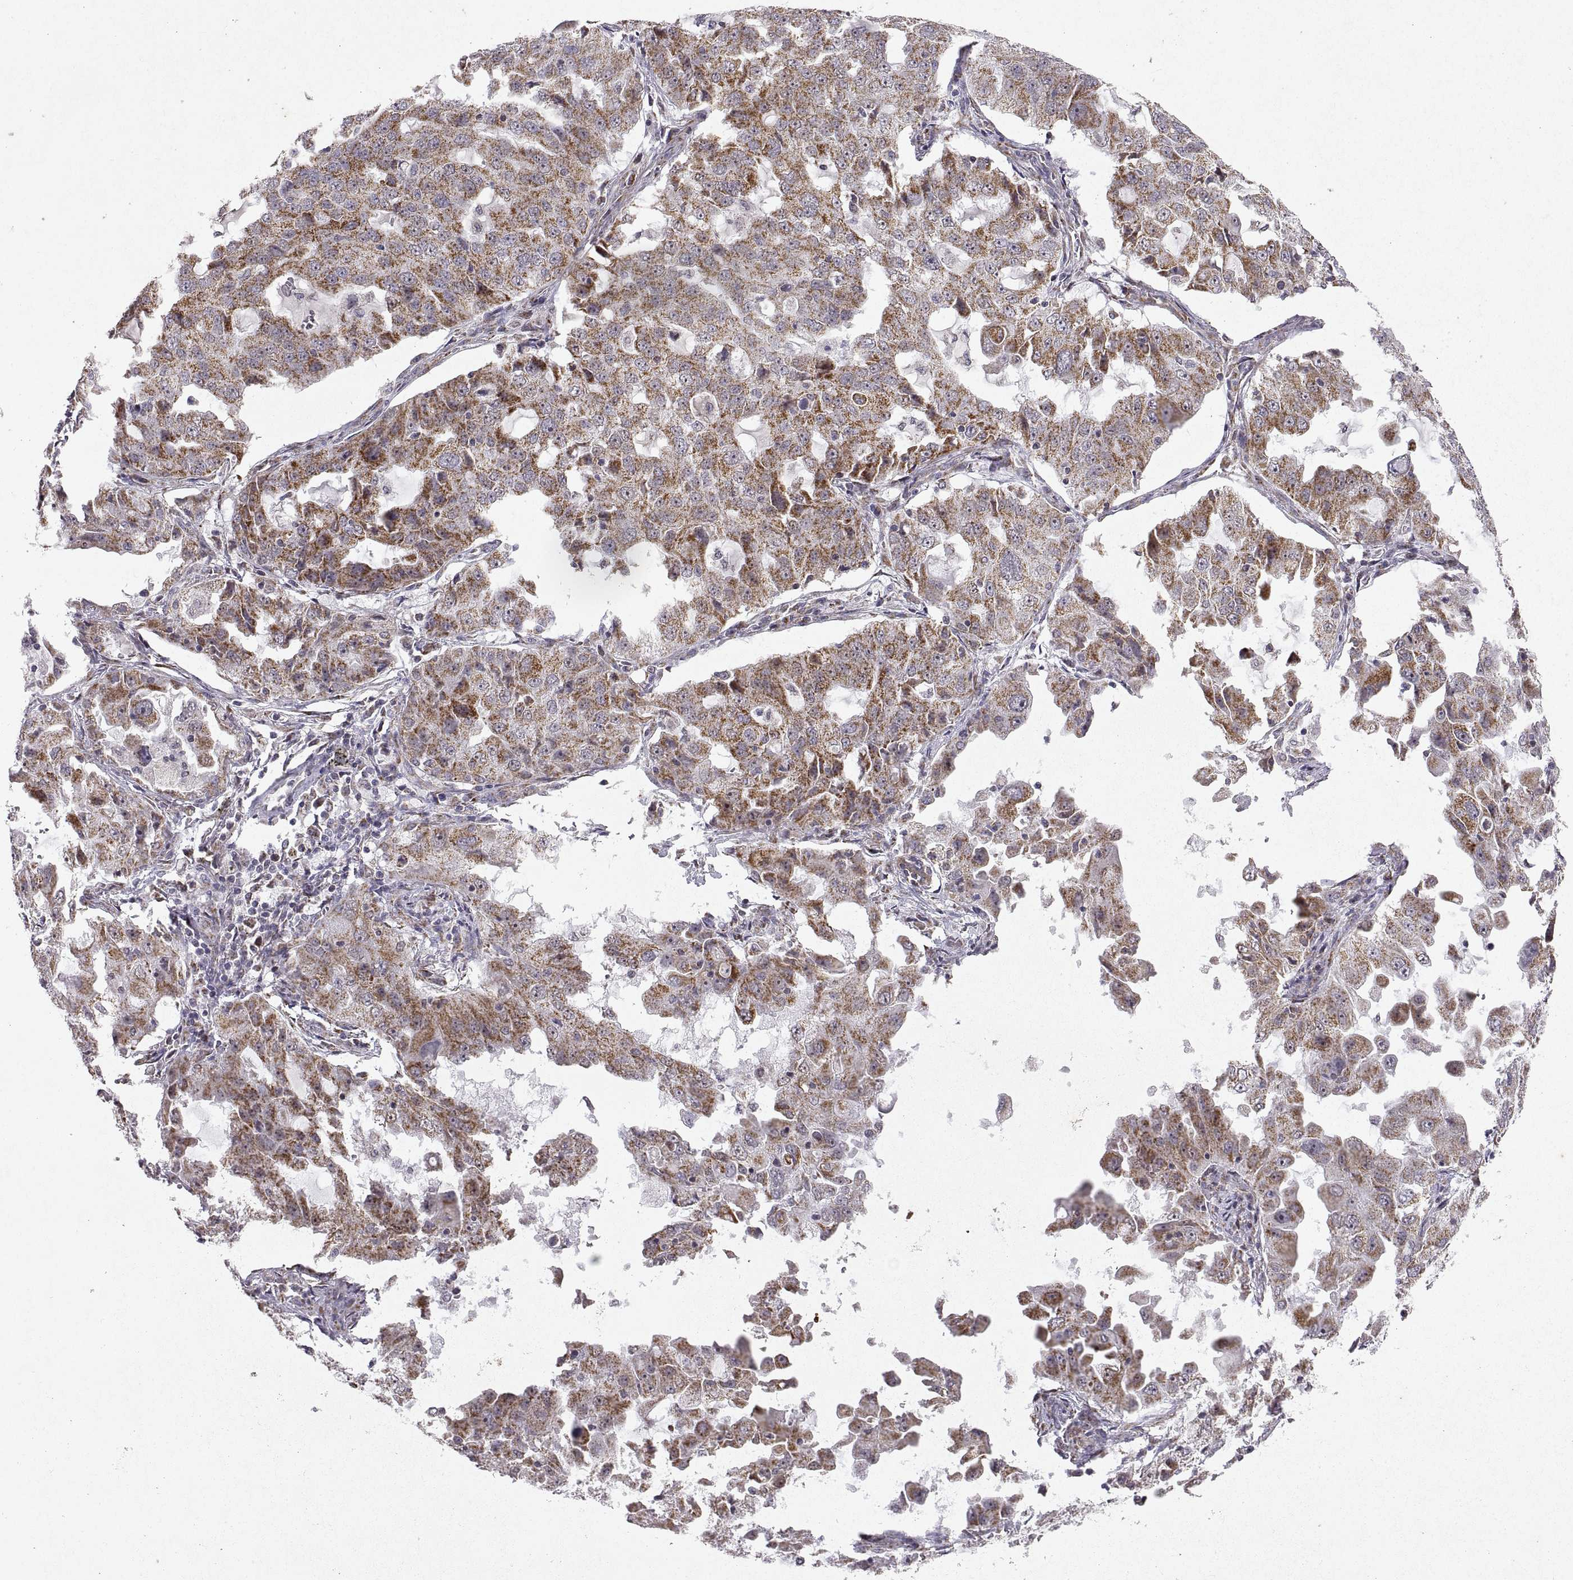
{"staining": {"intensity": "moderate", "quantity": ">75%", "location": "cytoplasmic/membranous"}, "tissue": "lung cancer", "cell_type": "Tumor cells", "image_type": "cancer", "snomed": [{"axis": "morphology", "description": "Adenocarcinoma, NOS"}, {"axis": "topography", "description": "Lung"}], "caption": "IHC of adenocarcinoma (lung) reveals medium levels of moderate cytoplasmic/membranous staining in about >75% of tumor cells. (IHC, brightfield microscopy, high magnification).", "gene": "MANBAL", "patient": {"sex": "female", "age": 61}}